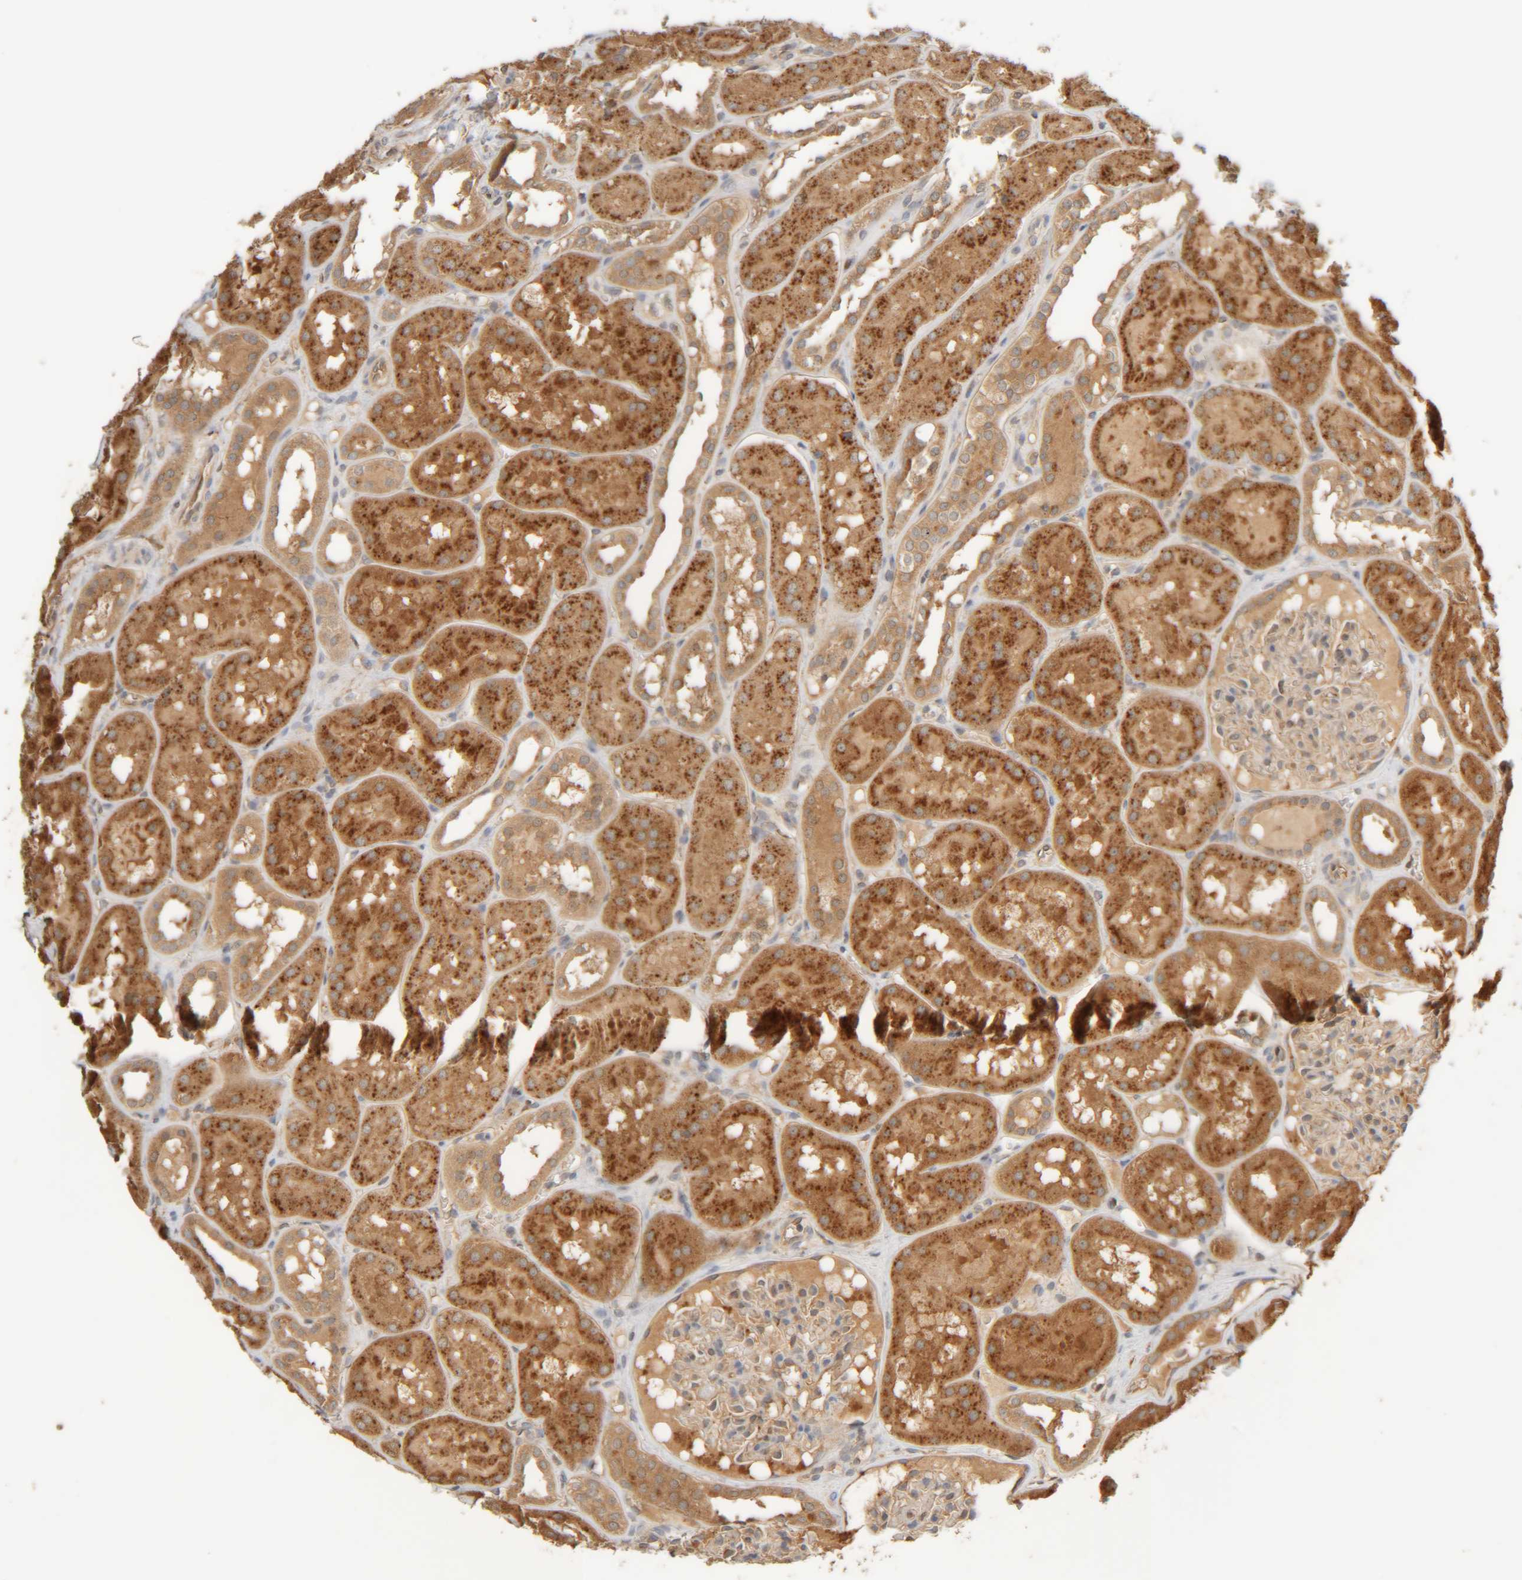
{"staining": {"intensity": "weak", "quantity": ">75%", "location": "cytoplasmic/membranous"}, "tissue": "kidney", "cell_type": "Cells in glomeruli", "image_type": "normal", "snomed": [{"axis": "morphology", "description": "Normal tissue, NOS"}, {"axis": "topography", "description": "Kidney"}, {"axis": "topography", "description": "Urinary bladder"}], "caption": "The immunohistochemical stain labels weak cytoplasmic/membranous positivity in cells in glomeruli of unremarkable kidney.", "gene": "TMEM192", "patient": {"sex": "male", "age": 16}}